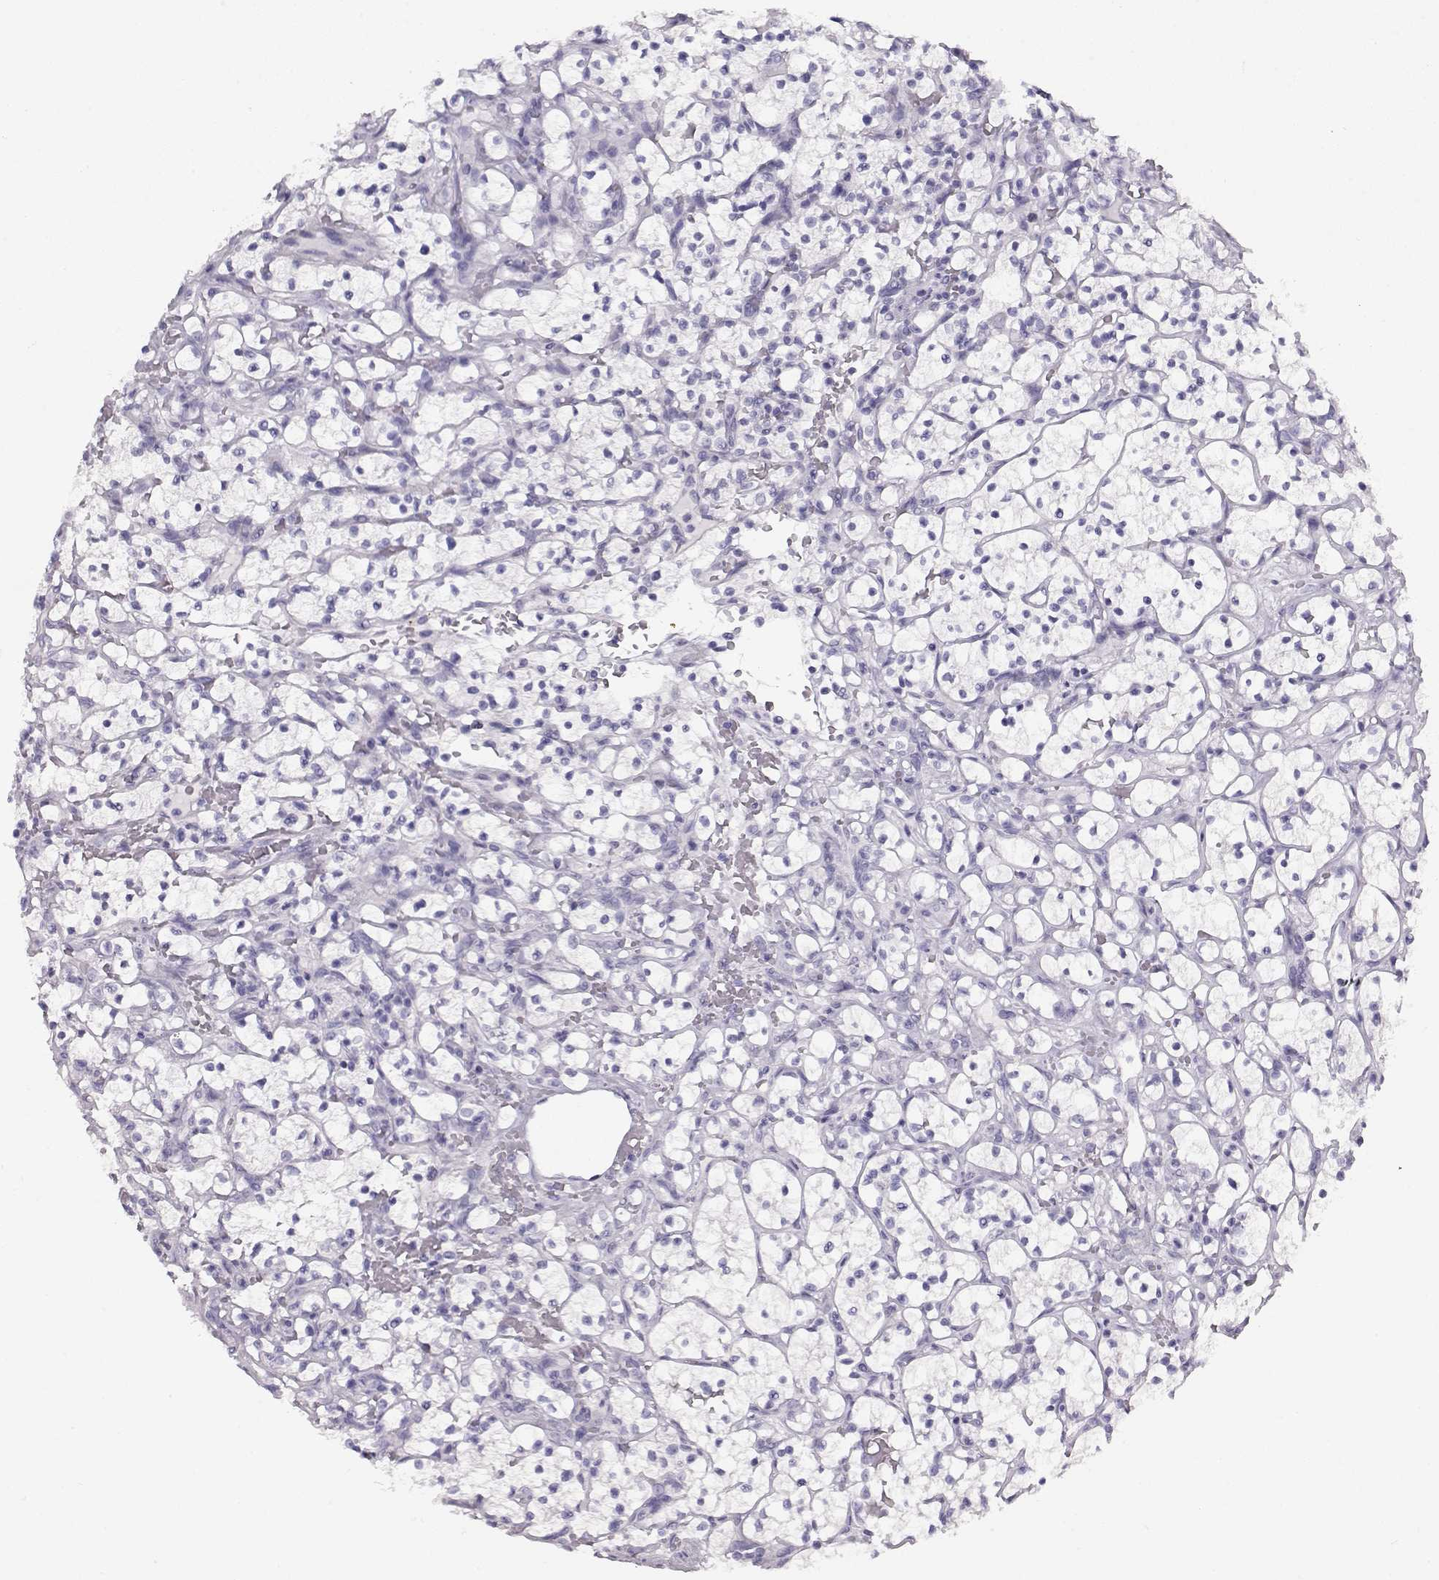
{"staining": {"intensity": "negative", "quantity": "none", "location": "none"}, "tissue": "renal cancer", "cell_type": "Tumor cells", "image_type": "cancer", "snomed": [{"axis": "morphology", "description": "Adenocarcinoma, NOS"}, {"axis": "topography", "description": "Kidney"}], "caption": "There is no significant positivity in tumor cells of adenocarcinoma (renal).", "gene": "ACTN2", "patient": {"sex": "female", "age": 64}}